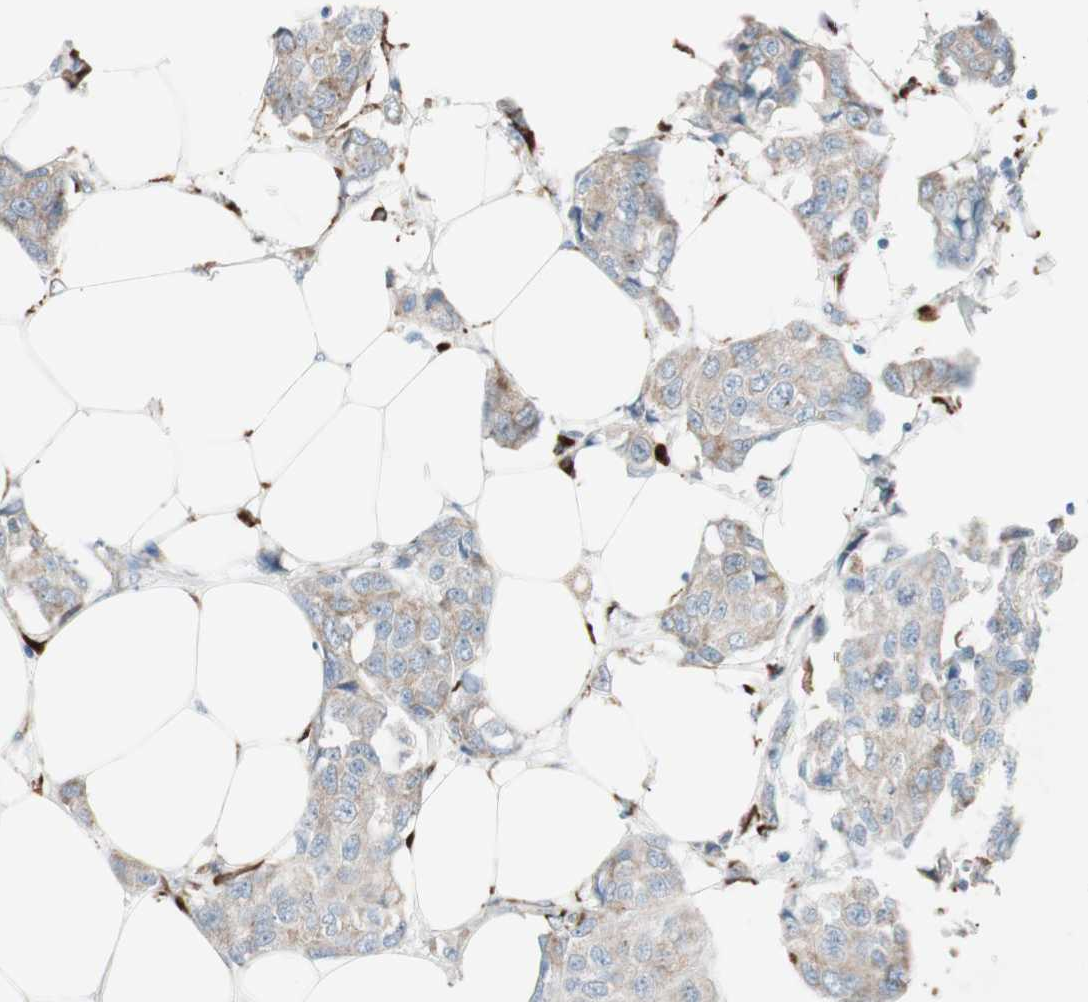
{"staining": {"intensity": "moderate", "quantity": ">75%", "location": "cytoplasmic/membranous"}, "tissue": "breast cancer", "cell_type": "Tumor cells", "image_type": "cancer", "snomed": [{"axis": "morphology", "description": "Duct carcinoma"}, {"axis": "topography", "description": "Breast"}], "caption": "A micrograph of breast cancer stained for a protein displays moderate cytoplasmic/membranous brown staining in tumor cells. The protein of interest is stained brown, and the nuclei are stained in blue (DAB (3,3'-diaminobenzidine) IHC with brightfield microscopy, high magnification).", "gene": "P4HTM", "patient": {"sex": "female", "age": 80}}